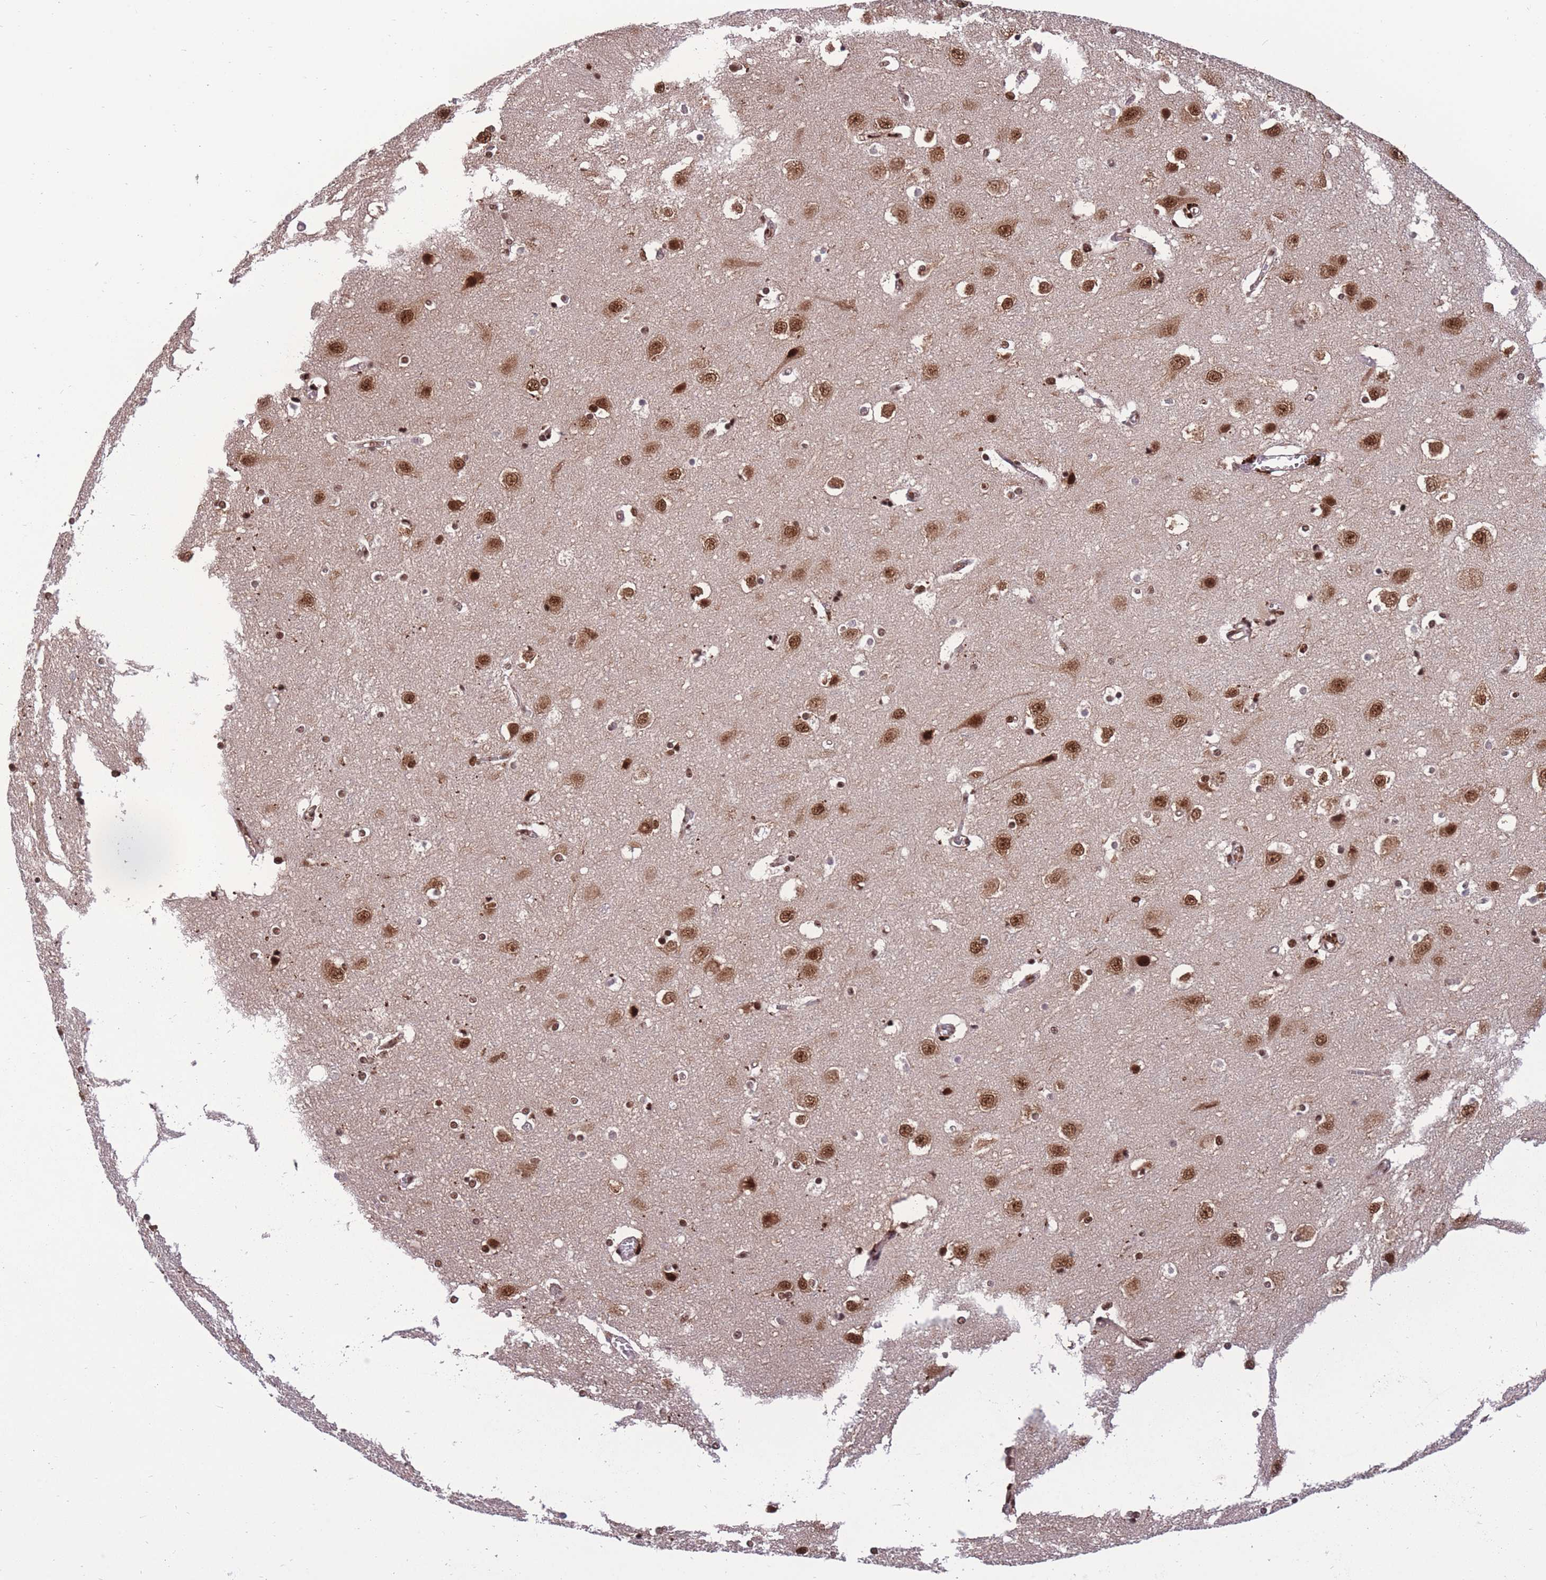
{"staining": {"intensity": "strong", "quantity": ">75%", "location": "nuclear"}, "tissue": "cerebral cortex", "cell_type": "Endothelial cells", "image_type": "normal", "snomed": [{"axis": "morphology", "description": "Normal tissue, NOS"}, {"axis": "topography", "description": "Cerebral cortex"}], "caption": "Immunohistochemistry (IHC) of normal human cerebral cortex displays high levels of strong nuclear positivity in approximately >75% of endothelial cells.", "gene": "PRPF19", "patient": {"sex": "male", "age": 54}}